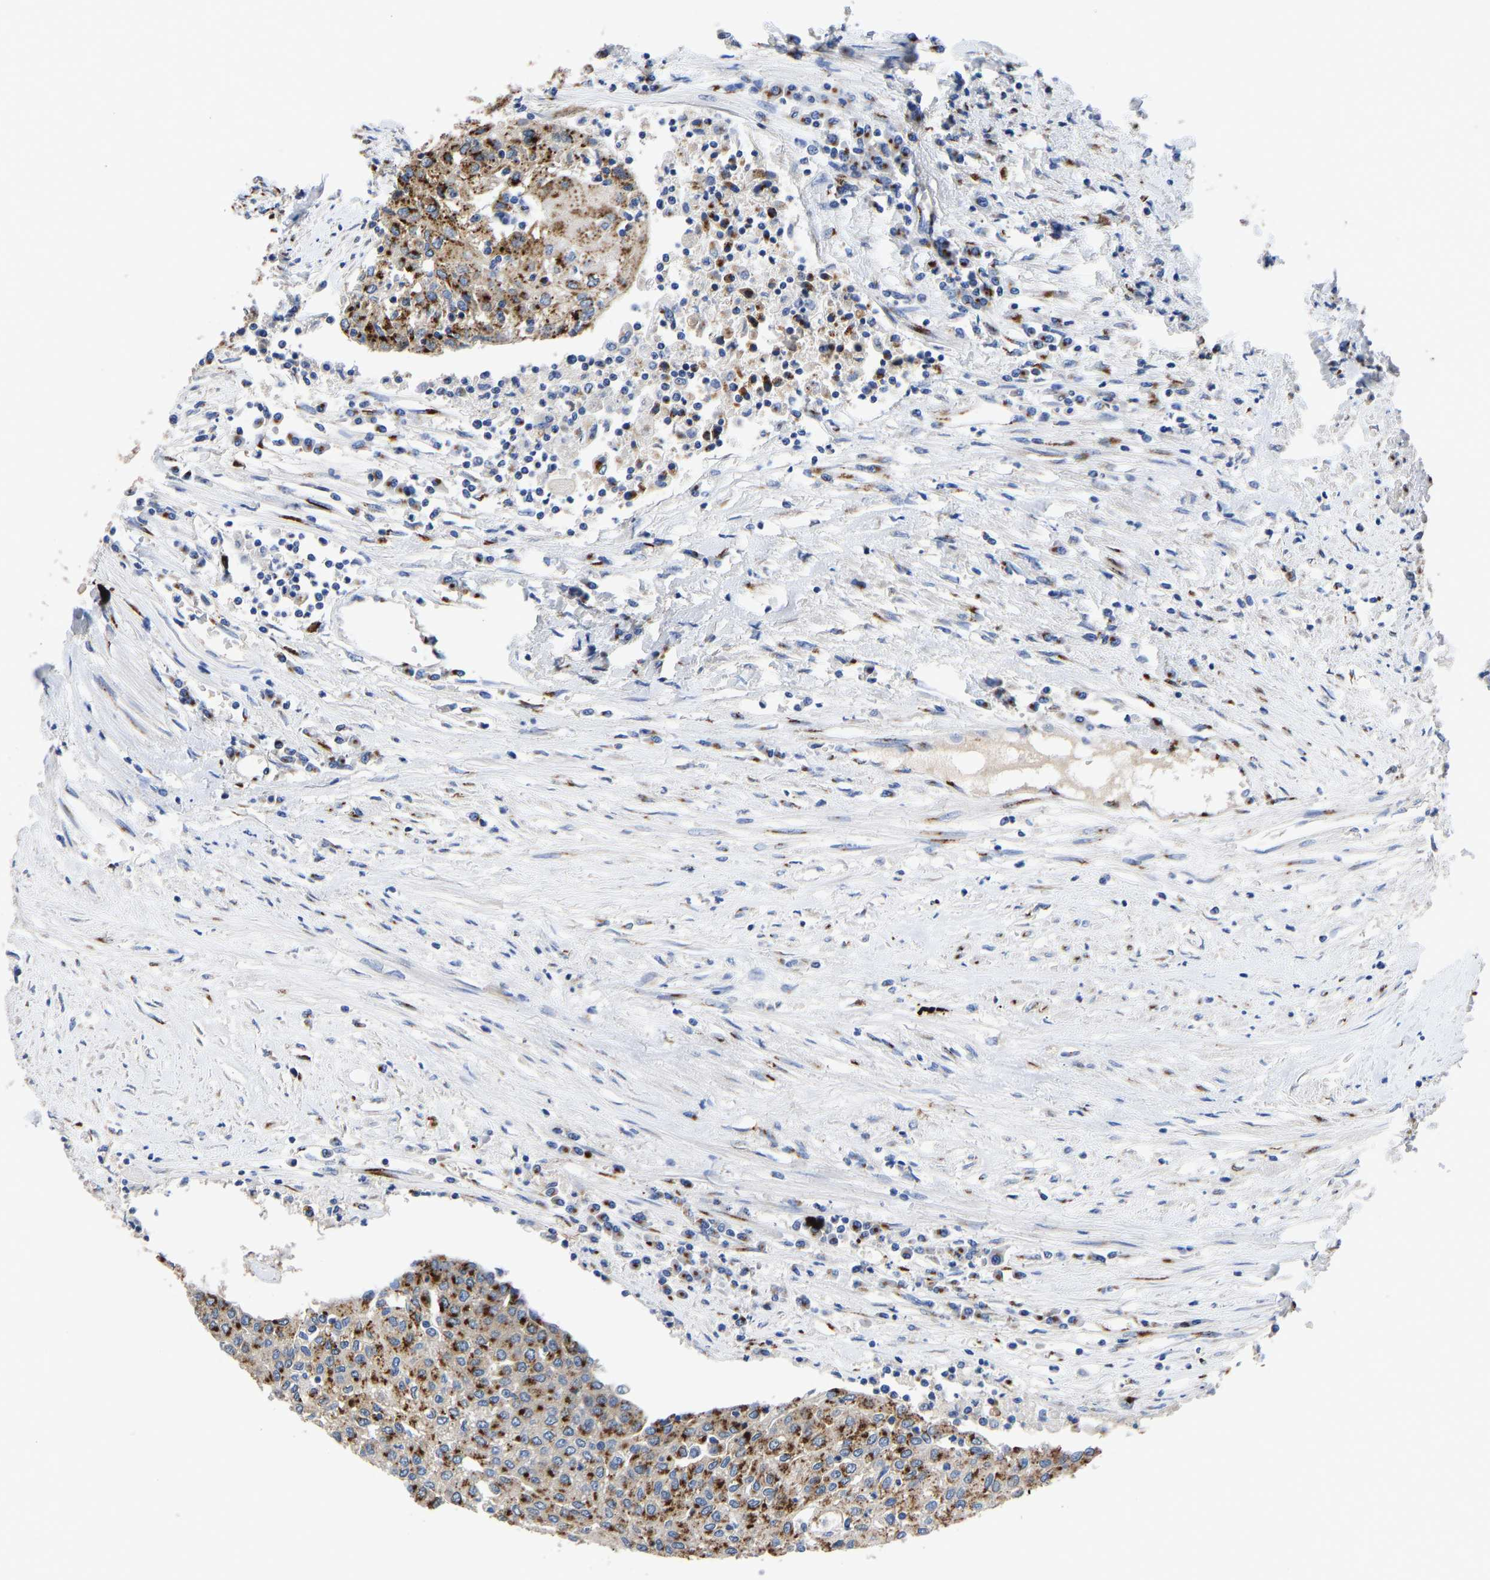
{"staining": {"intensity": "strong", "quantity": ">75%", "location": "cytoplasmic/membranous"}, "tissue": "urothelial cancer", "cell_type": "Tumor cells", "image_type": "cancer", "snomed": [{"axis": "morphology", "description": "Urothelial carcinoma, High grade"}, {"axis": "topography", "description": "Urinary bladder"}], "caption": "IHC staining of urothelial carcinoma (high-grade), which reveals high levels of strong cytoplasmic/membranous staining in approximately >75% of tumor cells indicating strong cytoplasmic/membranous protein positivity. The staining was performed using DAB (3,3'-diaminobenzidine) (brown) for protein detection and nuclei were counterstained in hematoxylin (blue).", "gene": "TMEM87A", "patient": {"sex": "female", "age": 85}}